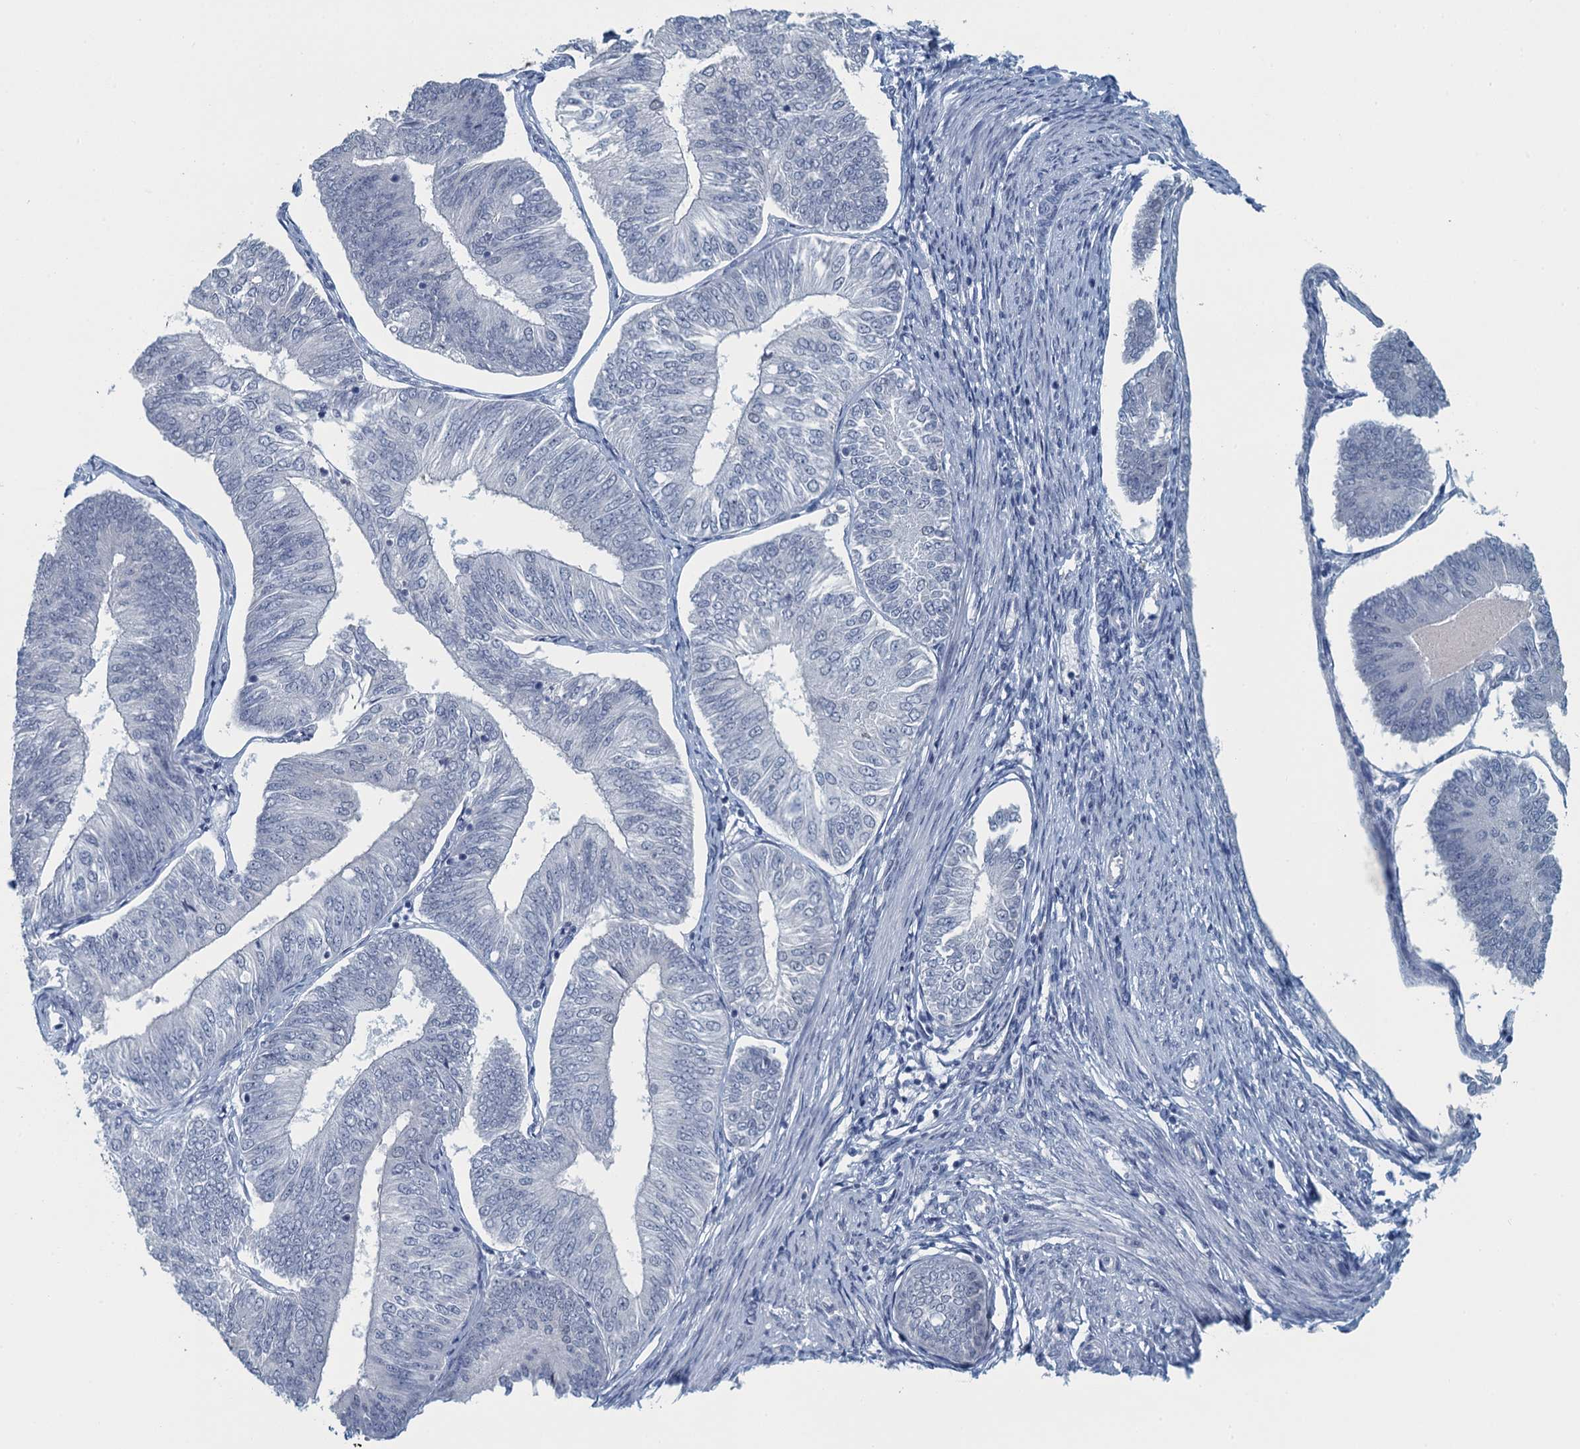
{"staining": {"intensity": "negative", "quantity": "none", "location": "none"}, "tissue": "endometrial cancer", "cell_type": "Tumor cells", "image_type": "cancer", "snomed": [{"axis": "morphology", "description": "Adenocarcinoma, NOS"}, {"axis": "topography", "description": "Endometrium"}], "caption": "A histopathology image of adenocarcinoma (endometrial) stained for a protein demonstrates no brown staining in tumor cells.", "gene": "TTLL9", "patient": {"sex": "female", "age": 58}}